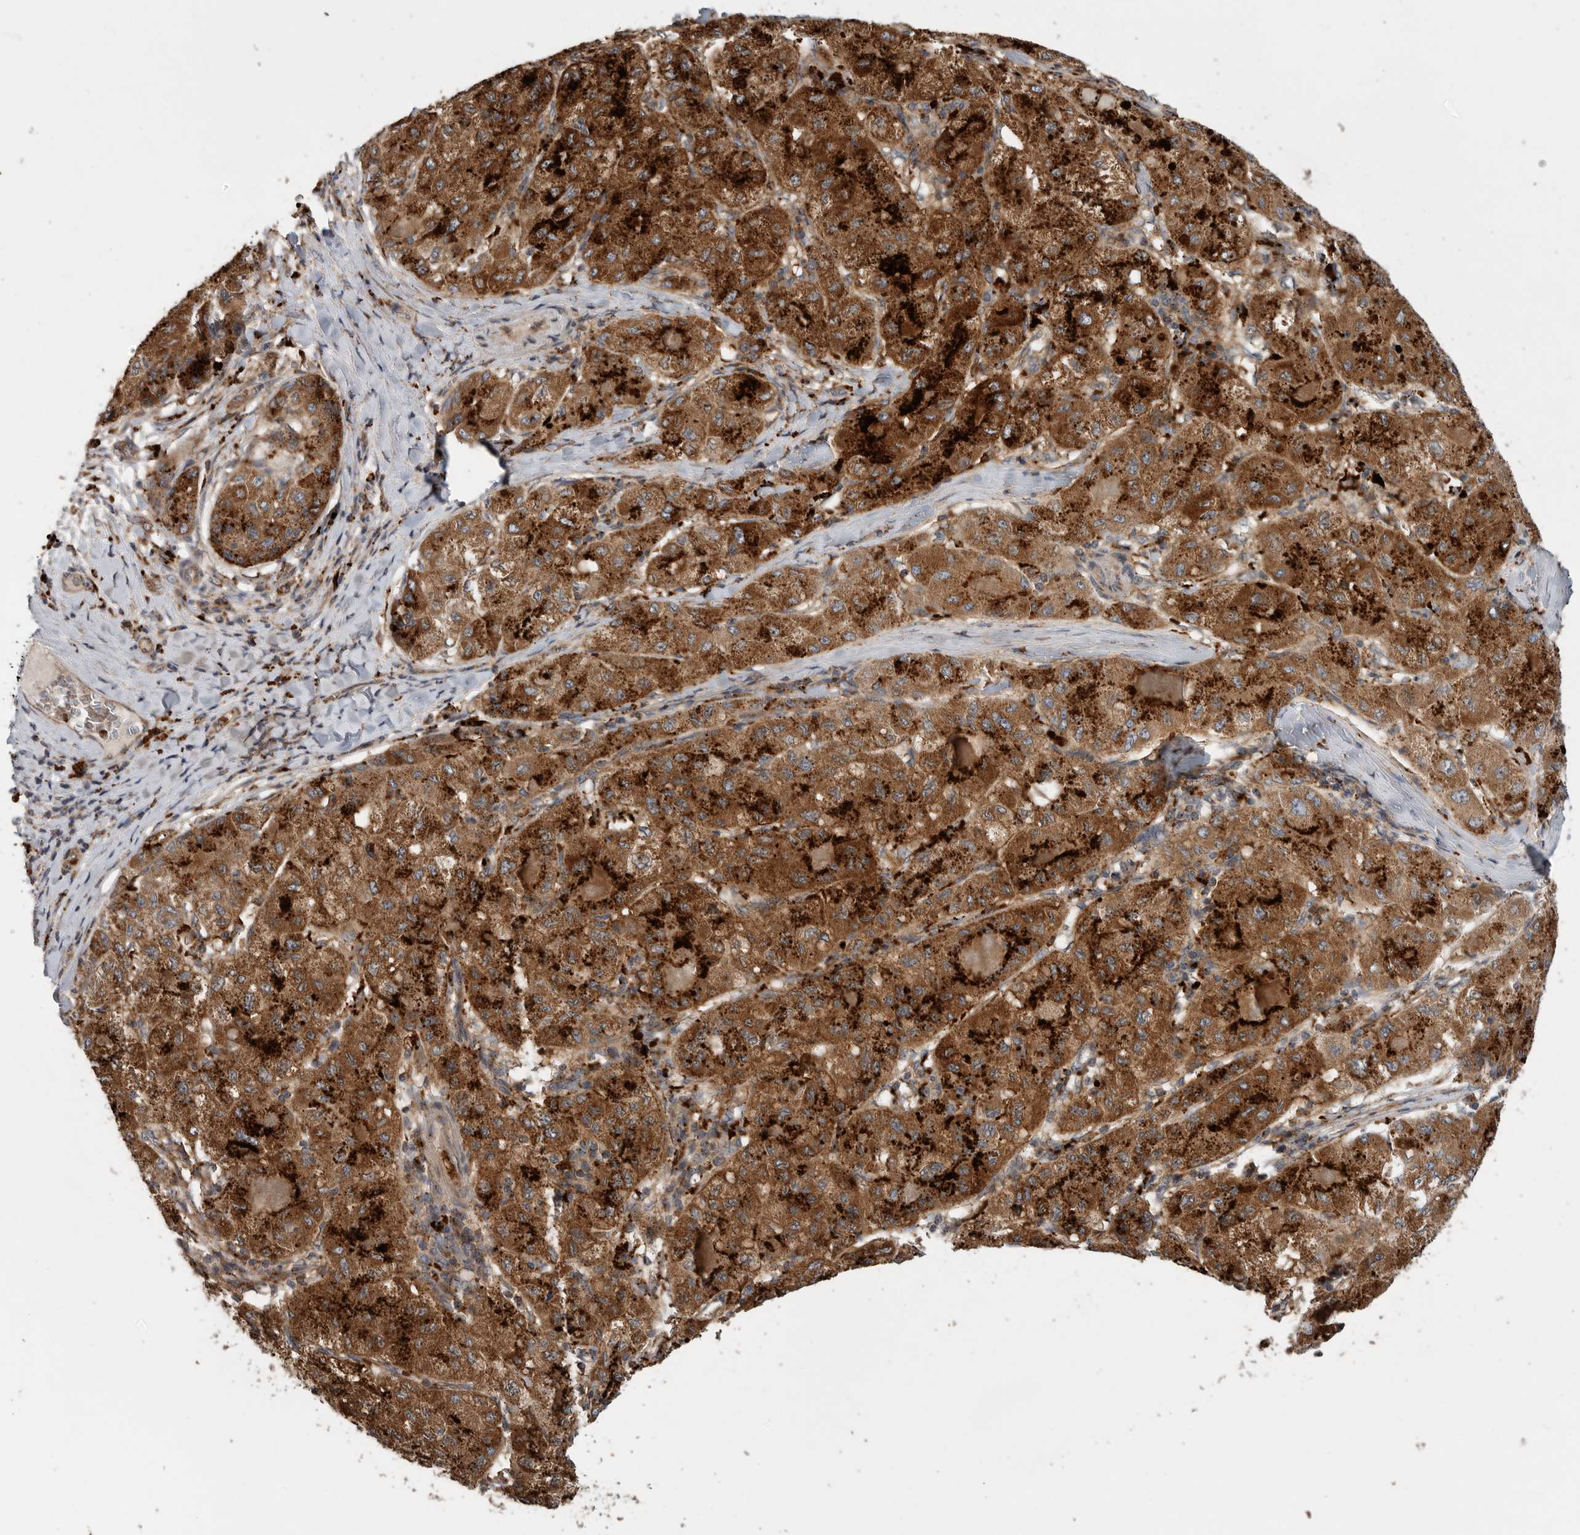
{"staining": {"intensity": "strong", "quantity": ">75%", "location": "cytoplasmic/membranous"}, "tissue": "liver cancer", "cell_type": "Tumor cells", "image_type": "cancer", "snomed": [{"axis": "morphology", "description": "Carcinoma, Hepatocellular, NOS"}, {"axis": "topography", "description": "Liver"}], "caption": "Liver hepatocellular carcinoma stained for a protein exhibits strong cytoplasmic/membranous positivity in tumor cells.", "gene": "GALNS", "patient": {"sex": "male", "age": 80}}